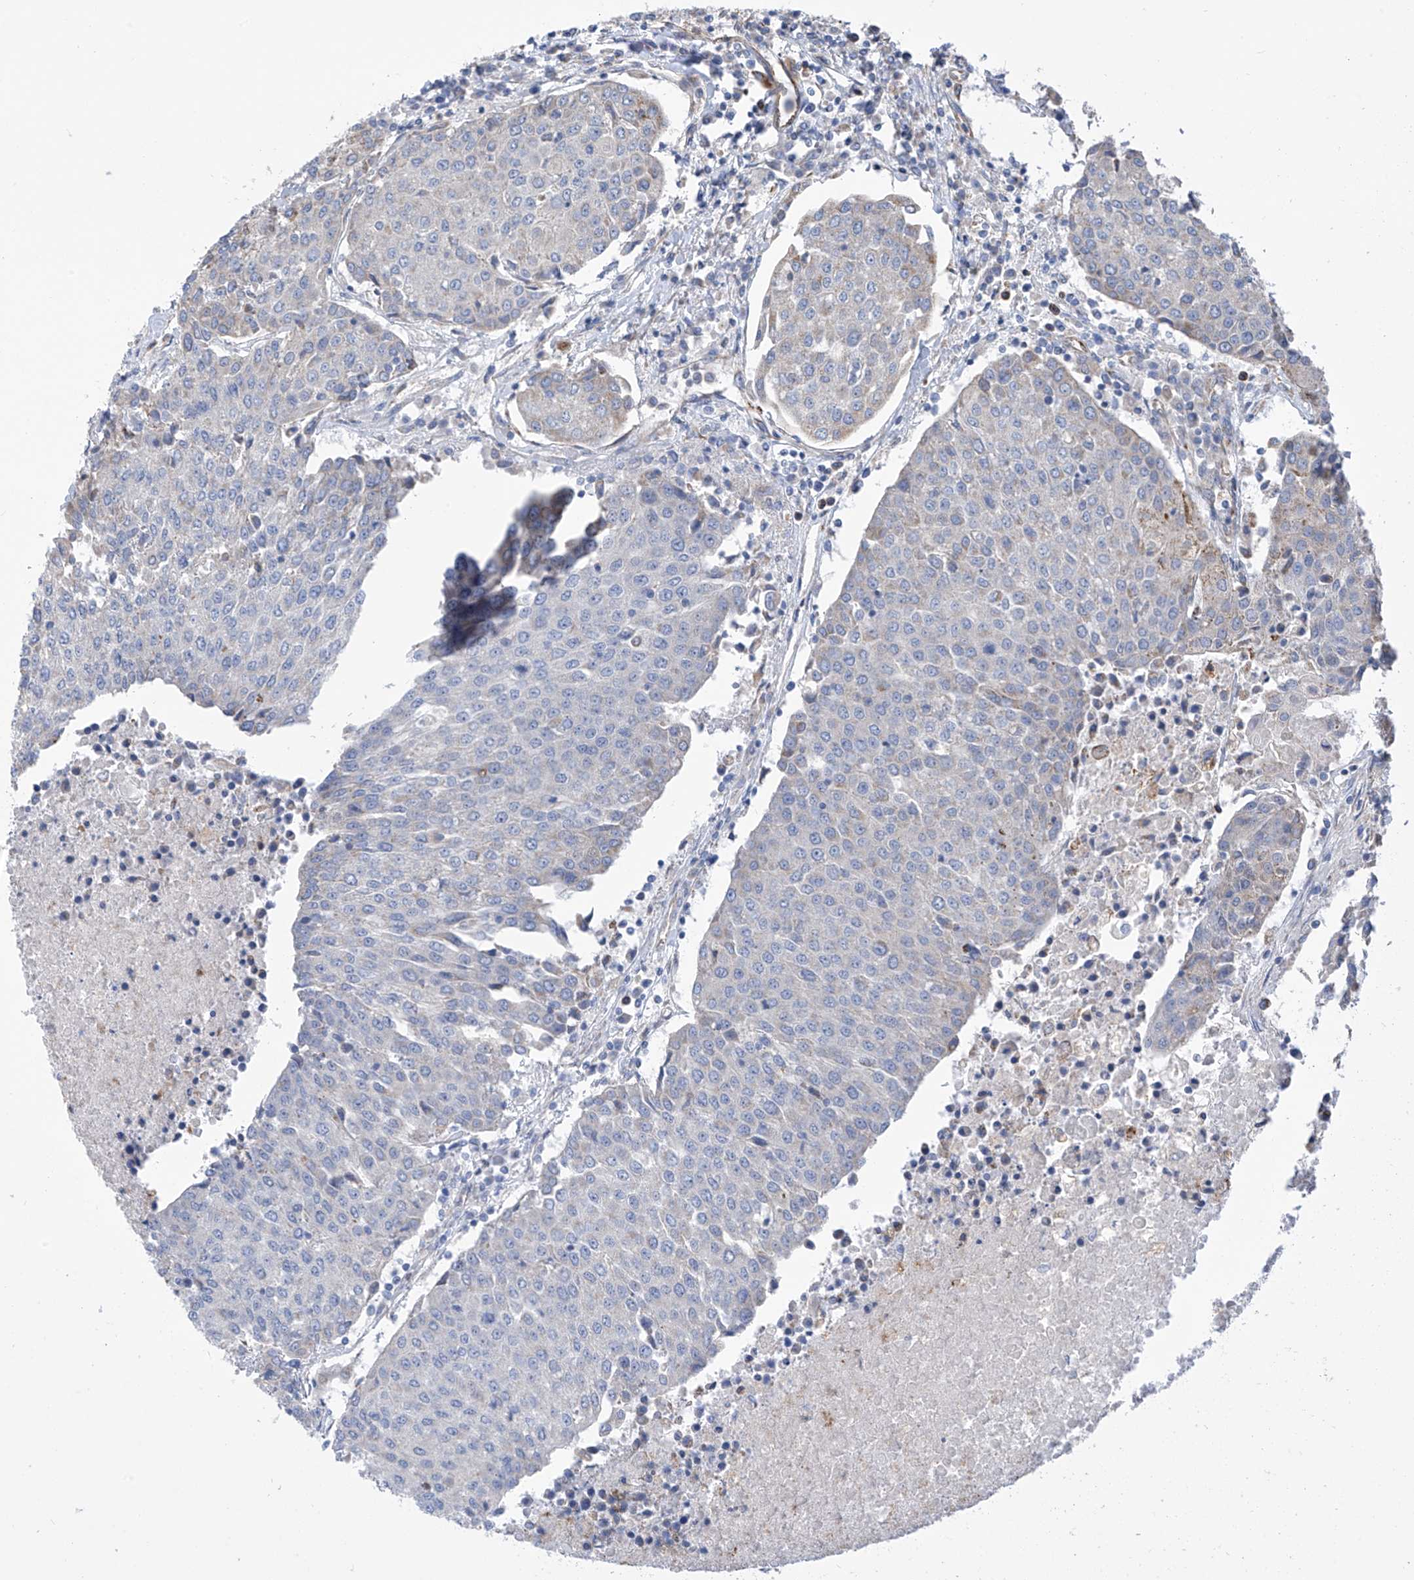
{"staining": {"intensity": "negative", "quantity": "none", "location": "none"}, "tissue": "urothelial cancer", "cell_type": "Tumor cells", "image_type": "cancer", "snomed": [{"axis": "morphology", "description": "Urothelial carcinoma, High grade"}, {"axis": "topography", "description": "Urinary bladder"}], "caption": "A high-resolution micrograph shows IHC staining of urothelial cancer, which reveals no significant staining in tumor cells. (Brightfield microscopy of DAB (3,3'-diaminobenzidine) IHC at high magnification).", "gene": "EIF5B", "patient": {"sex": "female", "age": 85}}